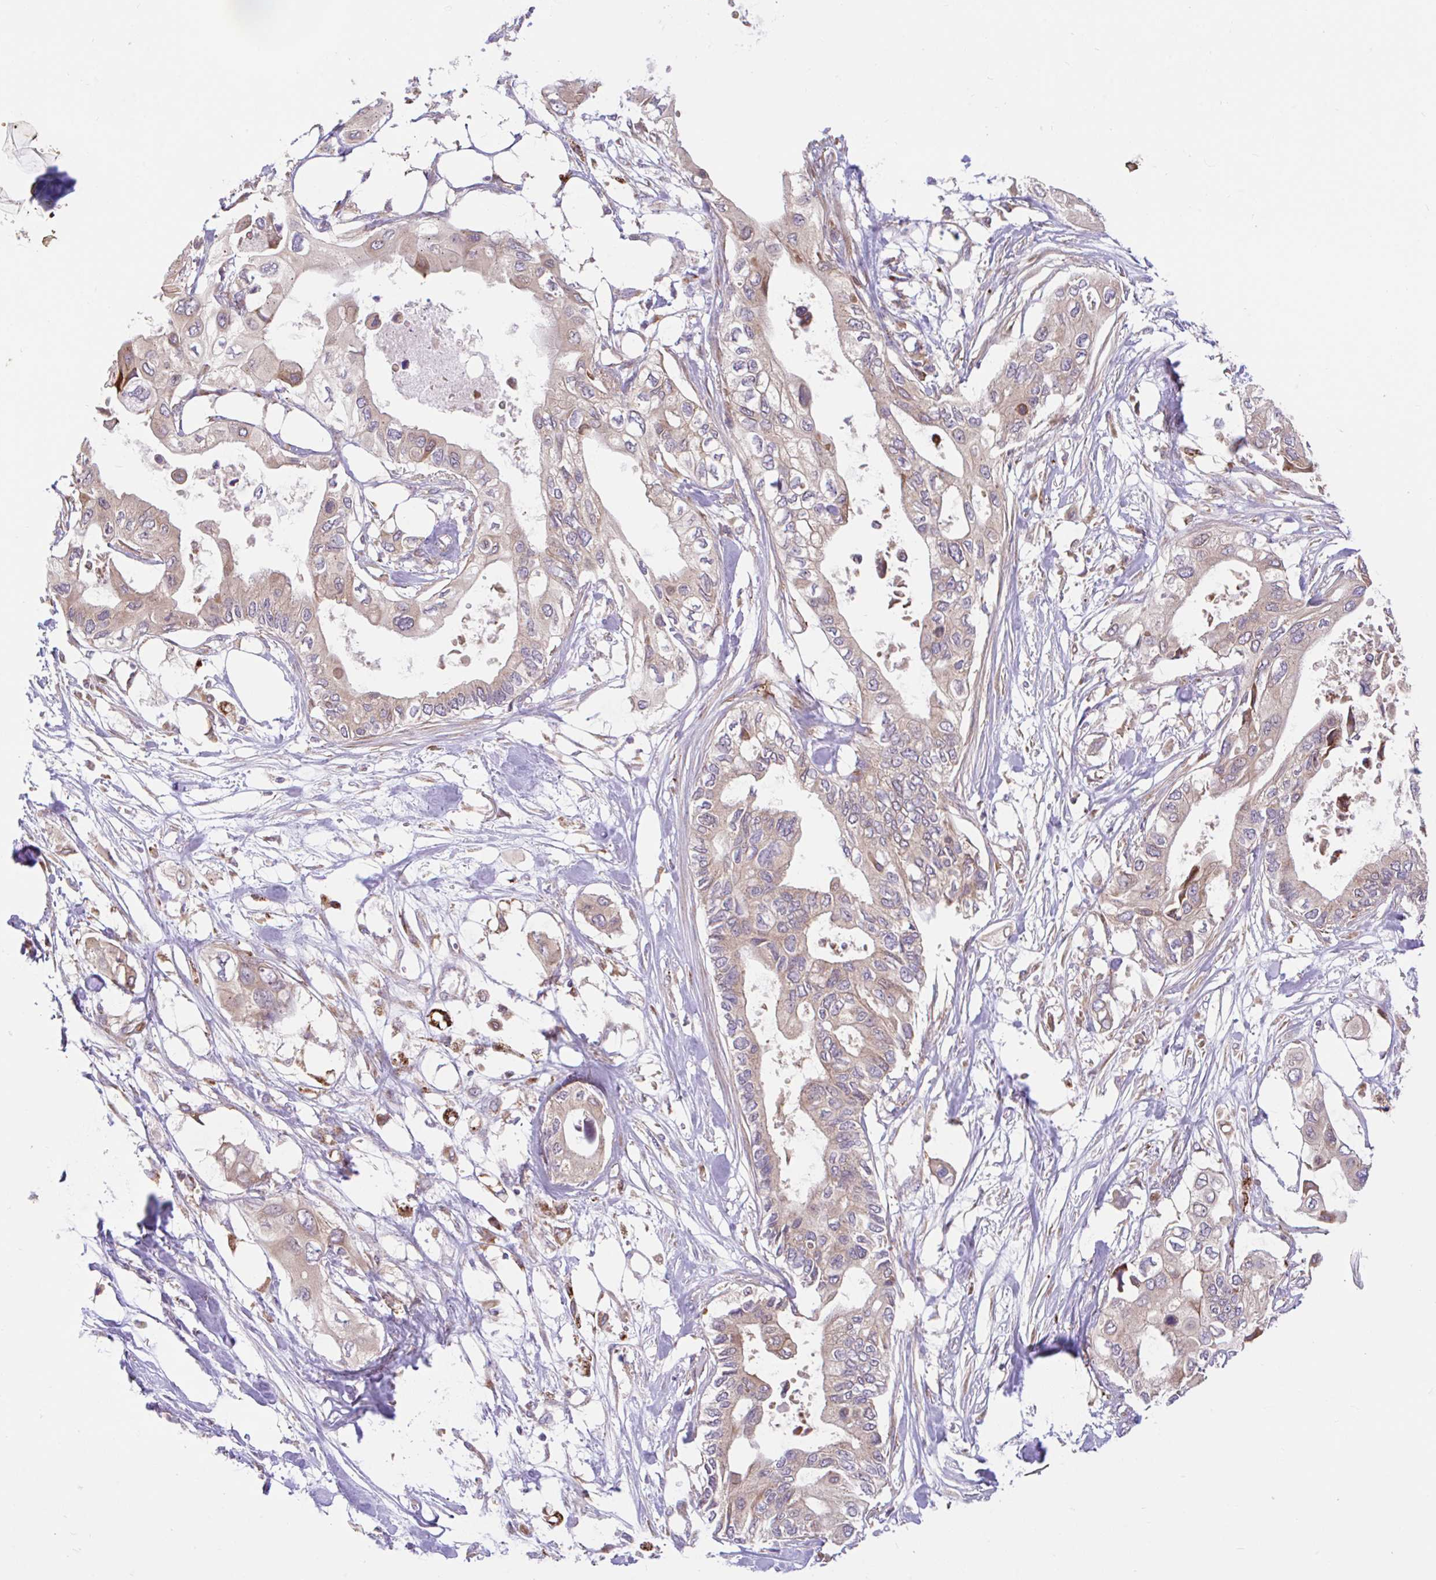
{"staining": {"intensity": "weak", "quantity": "25%-75%", "location": "cytoplasmic/membranous"}, "tissue": "pancreatic cancer", "cell_type": "Tumor cells", "image_type": "cancer", "snomed": [{"axis": "morphology", "description": "Adenocarcinoma, NOS"}, {"axis": "topography", "description": "Pancreas"}], "caption": "Pancreatic cancer (adenocarcinoma) stained for a protein (brown) reveals weak cytoplasmic/membranous positive expression in about 25%-75% of tumor cells.", "gene": "RALBP1", "patient": {"sex": "female", "age": 63}}